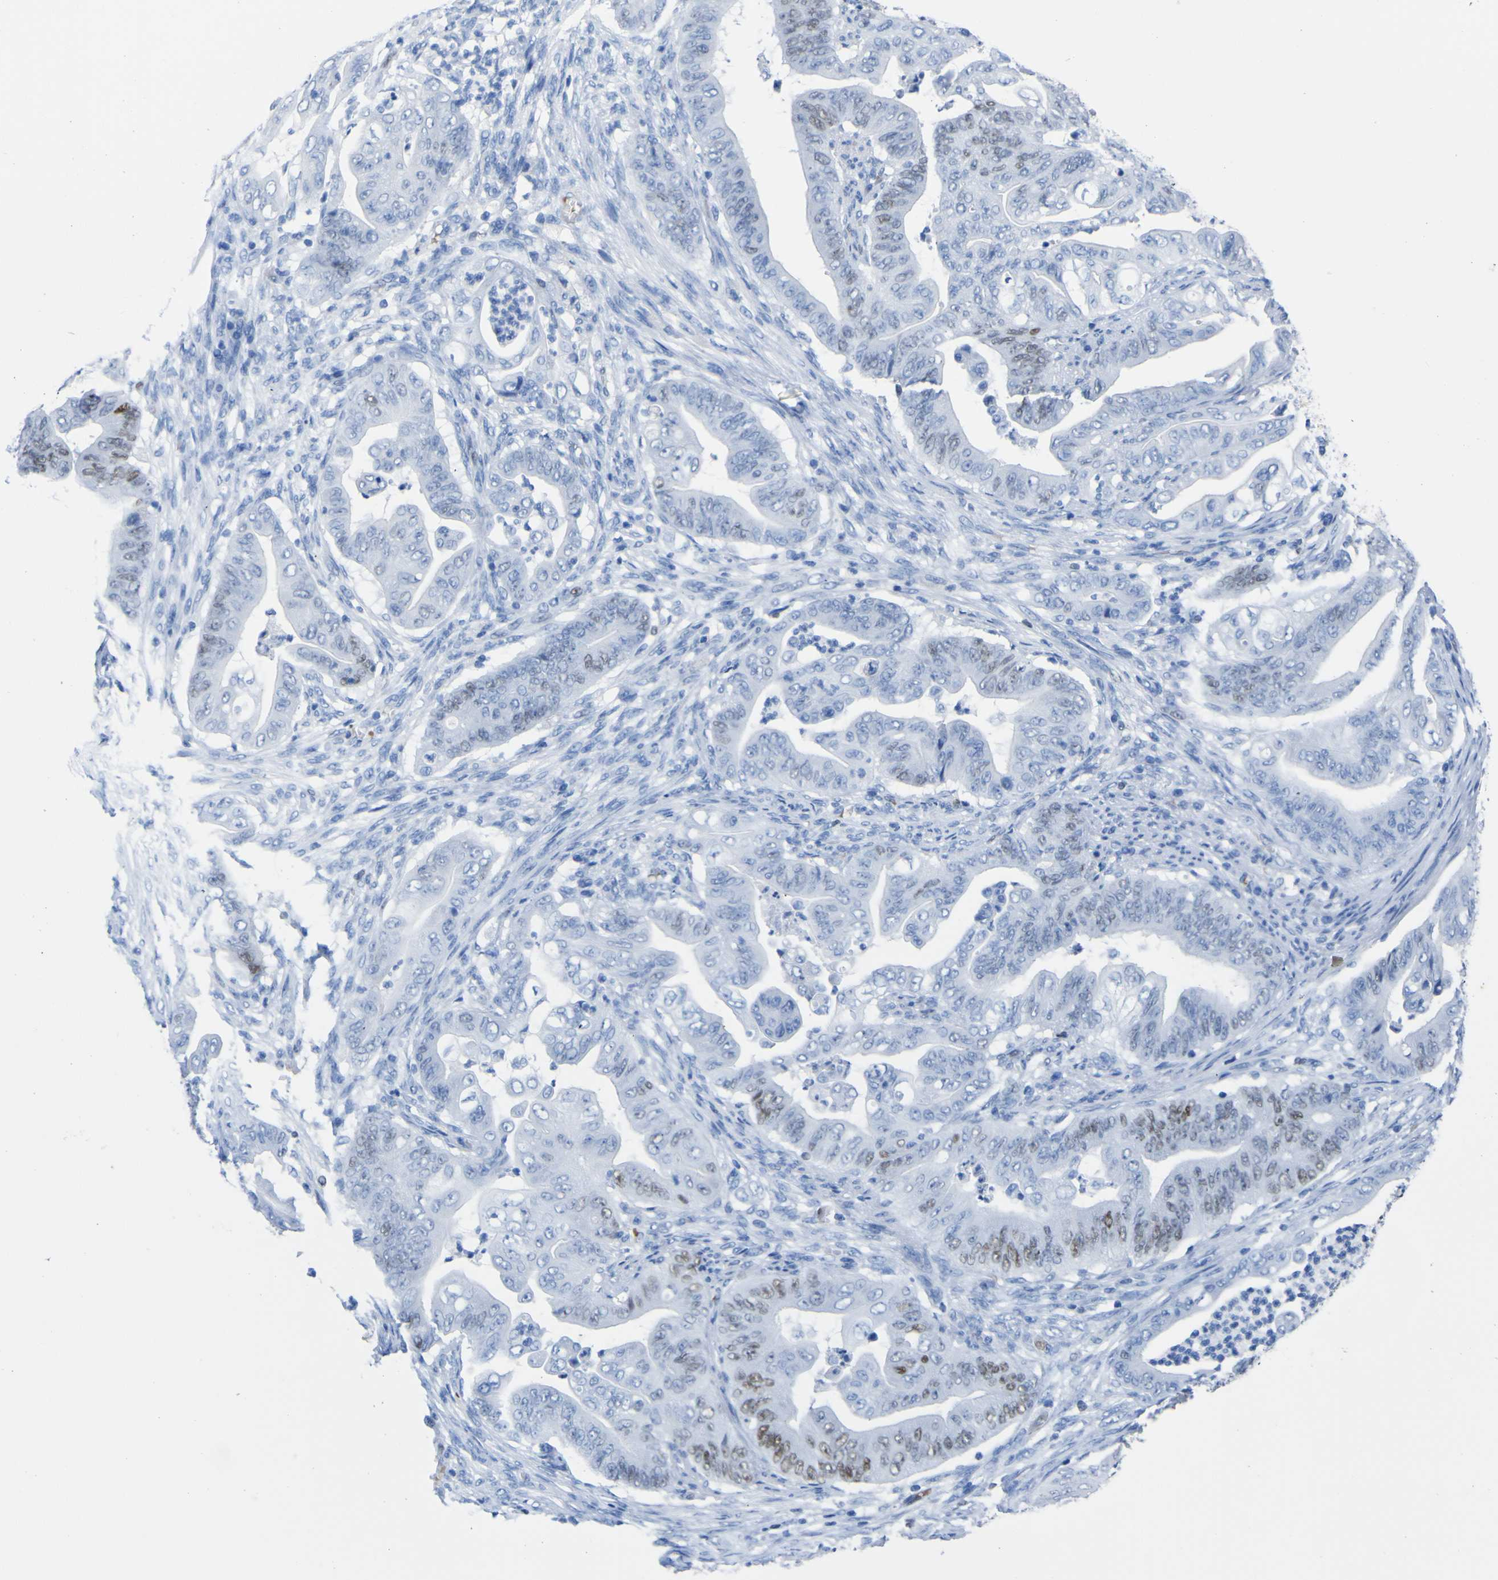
{"staining": {"intensity": "moderate", "quantity": "<25%", "location": "nuclear"}, "tissue": "stomach cancer", "cell_type": "Tumor cells", "image_type": "cancer", "snomed": [{"axis": "morphology", "description": "Adenocarcinoma, NOS"}, {"axis": "topography", "description": "Stomach"}], "caption": "Immunohistochemical staining of stomach cancer (adenocarcinoma) shows moderate nuclear protein positivity in approximately <25% of tumor cells. The protein of interest is stained brown, and the nuclei are stained in blue (DAB IHC with brightfield microscopy, high magnification).", "gene": "DACH1", "patient": {"sex": "female", "age": 73}}